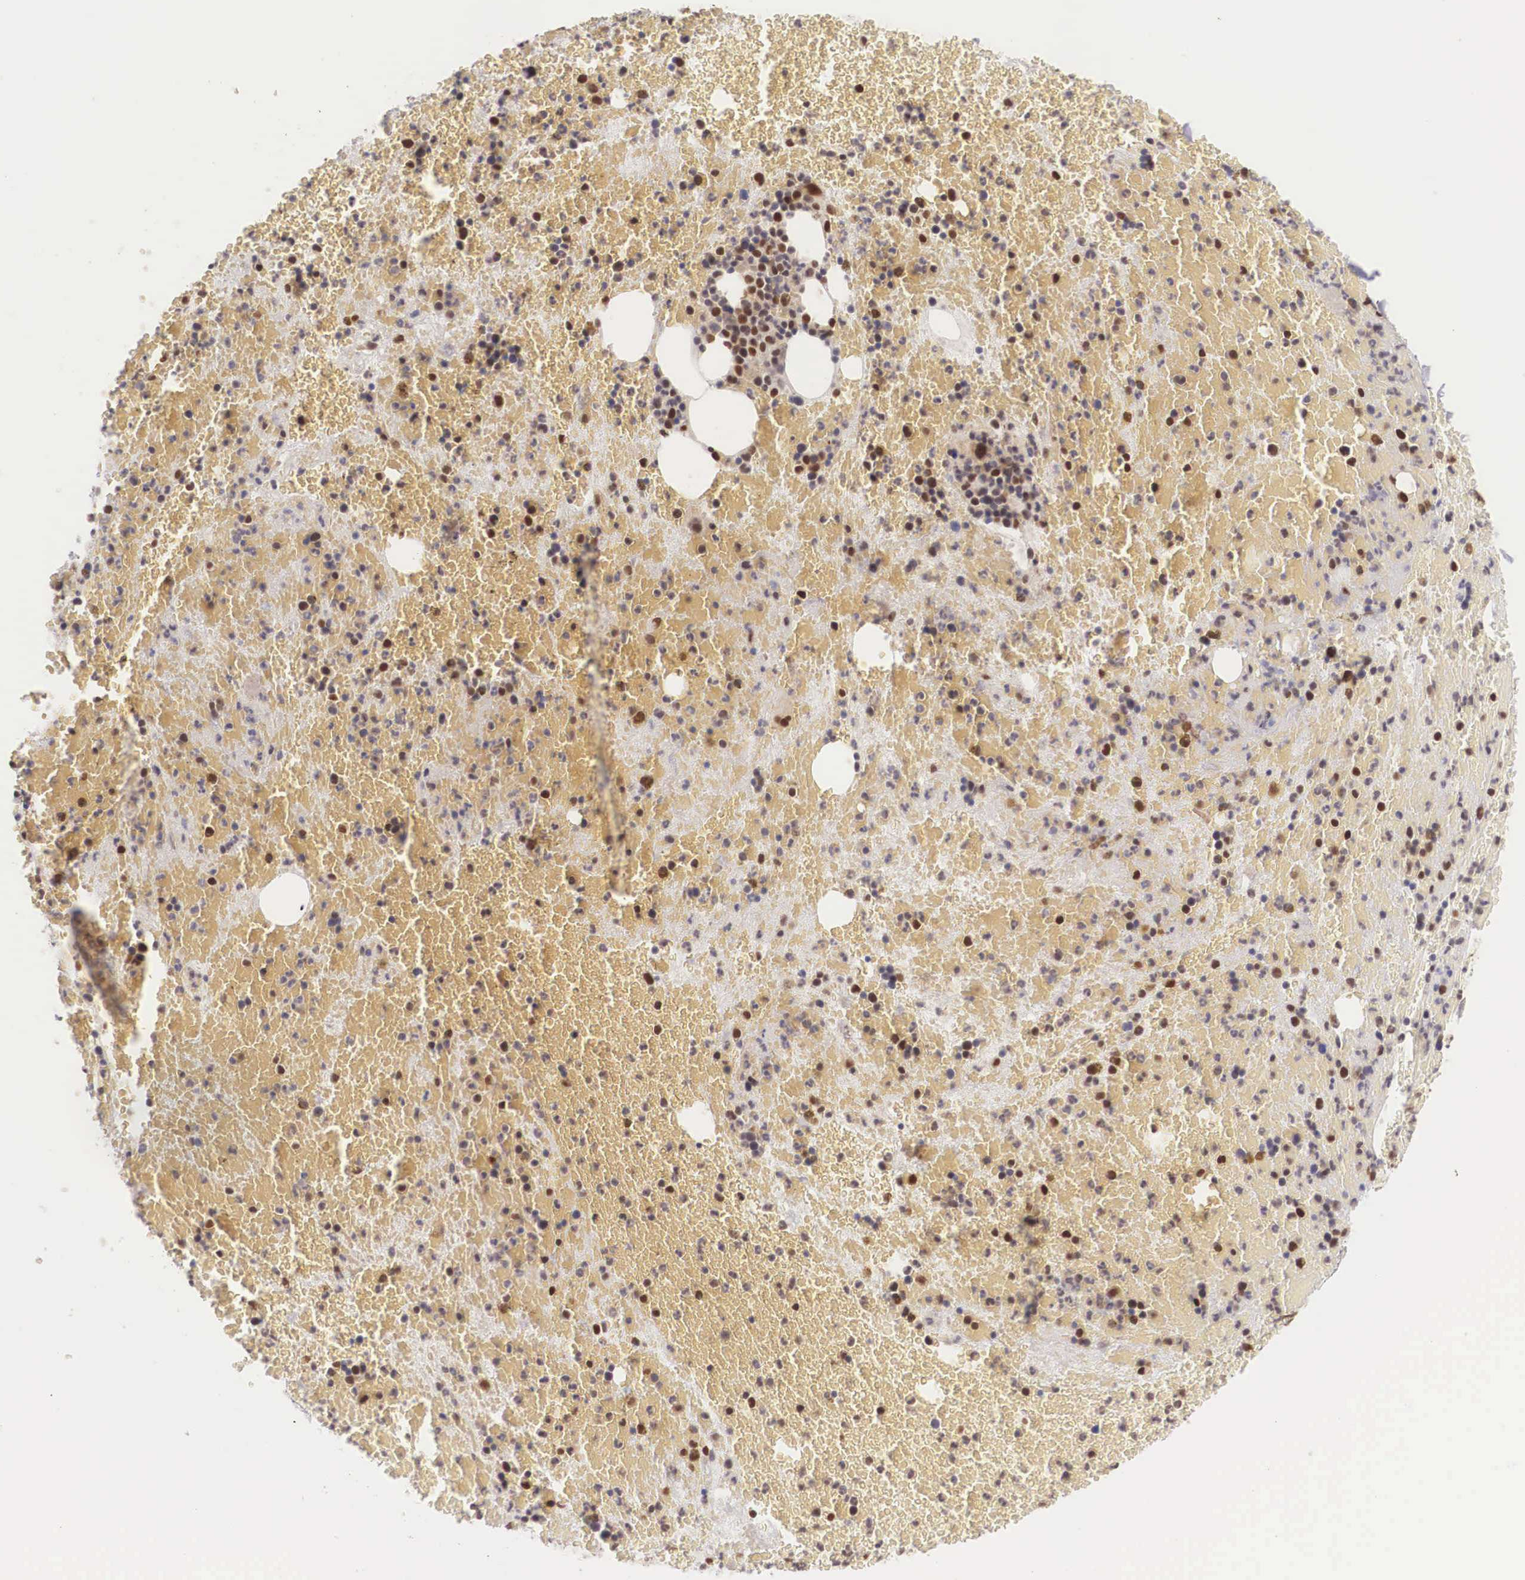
{"staining": {"intensity": "moderate", "quantity": "<25%", "location": "nuclear"}, "tissue": "bone marrow", "cell_type": "Hematopoietic cells", "image_type": "normal", "snomed": [{"axis": "morphology", "description": "Normal tissue, NOS"}, {"axis": "topography", "description": "Bone marrow"}], "caption": "Immunohistochemistry (IHC) photomicrograph of unremarkable bone marrow: human bone marrow stained using immunohistochemistry (IHC) displays low levels of moderate protein expression localized specifically in the nuclear of hematopoietic cells, appearing as a nuclear brown color.", "gene": "ZNF275", "patient": {"sex": "female", "age": 53}}